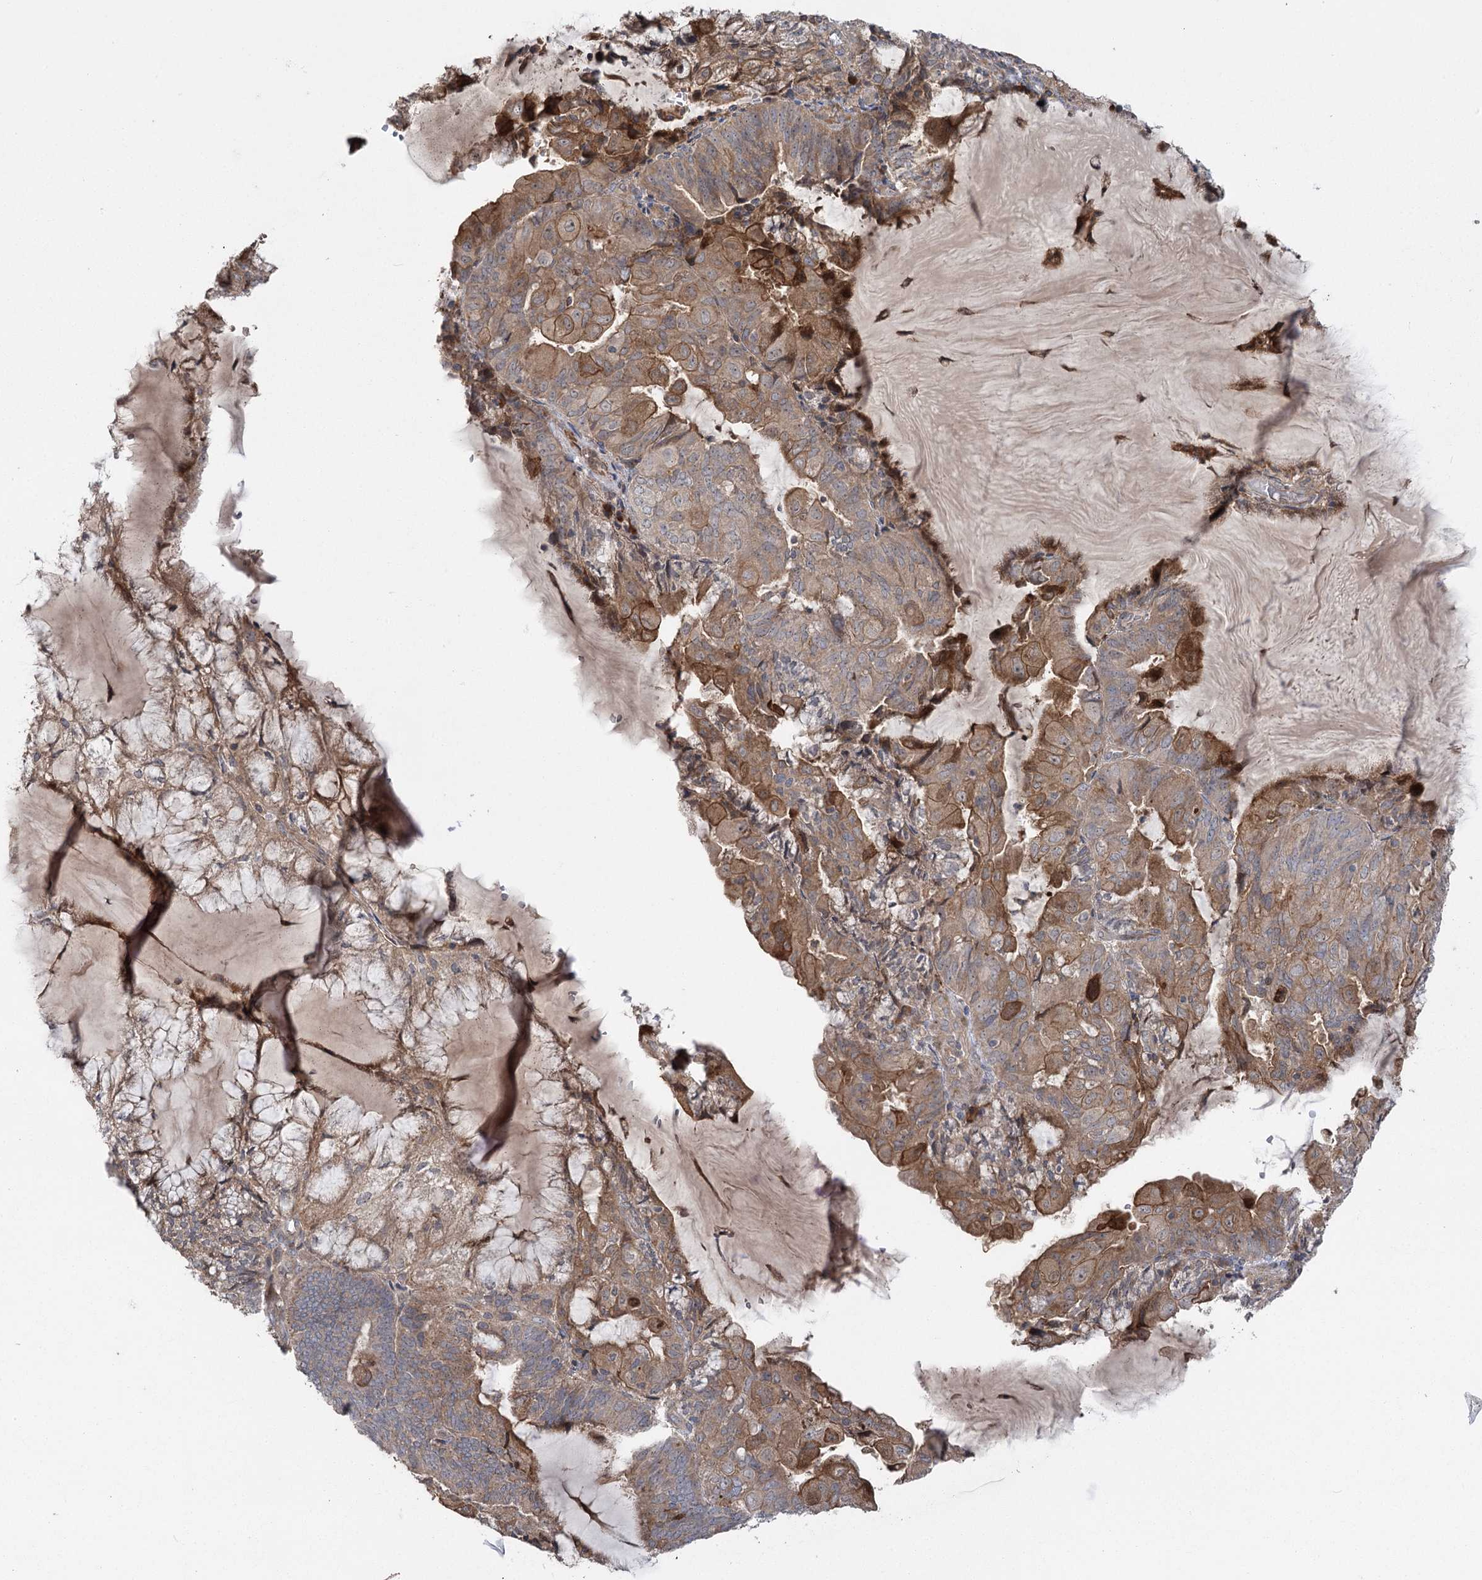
{"staining": {"intensity": "moderate", "quantity": "25%-75%", "location": "cytoplasmic/membranous"}, "tissue": "endometrial cancer", "cell_type": "Tumor cells", "image_type": "cancer", "snomed": [{"axis": "morphology", "description": "Adenocarcinoma, NOS"}, {"axis": "topography", "description": "Endometrium"}], "caption": "An immunohistochemistry image of neoplastic tissue is shown. Protein staining in brown highlights moderate cytoplasmic/membranous positivity in endometrial cancer within tumor cells.", "gene": "KCNN2", "patient": {"sex": "female", "age": 81}}